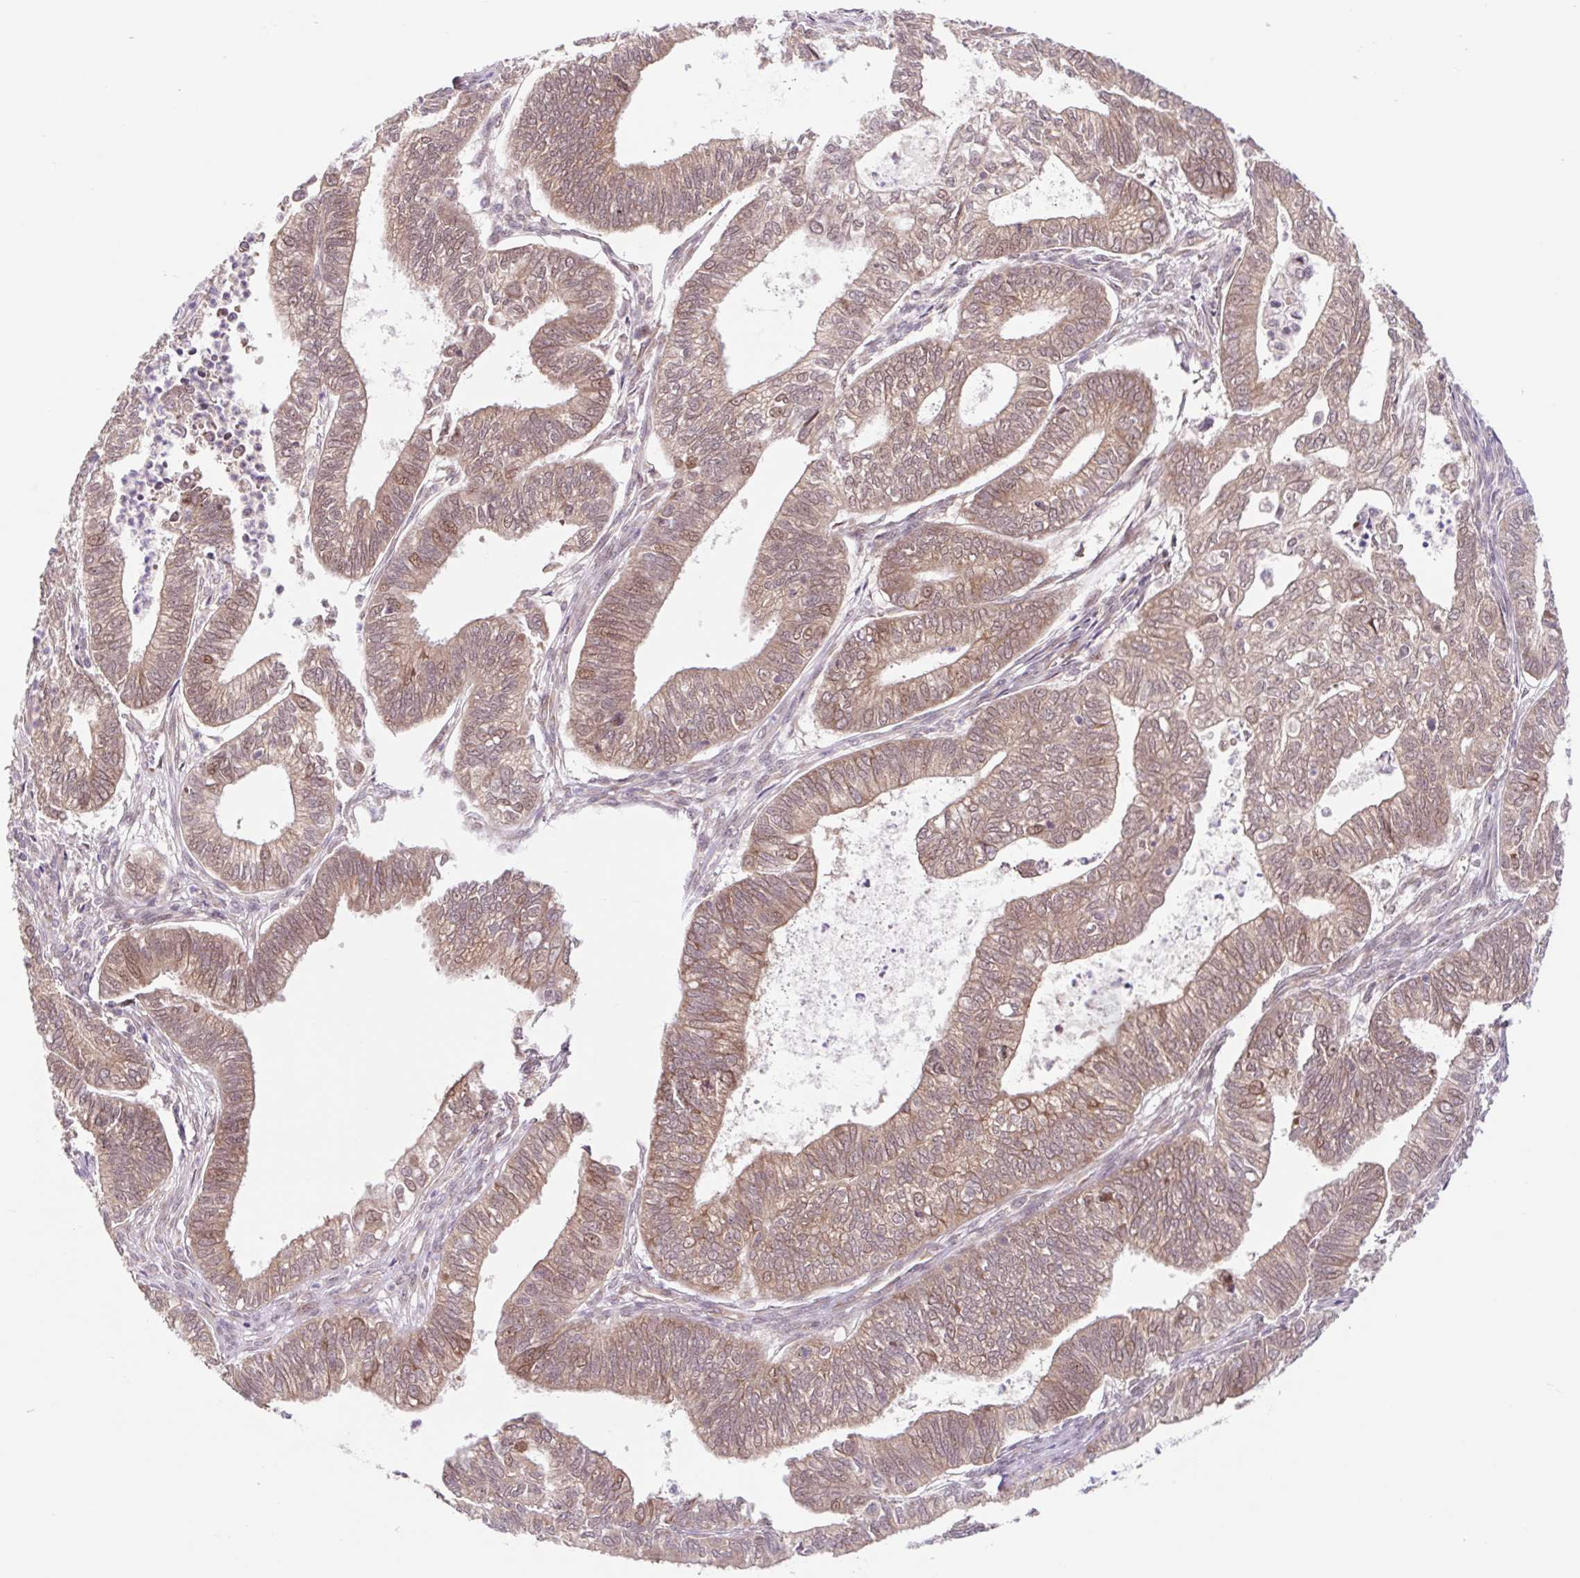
{"staining": {"intensity": "moderate", "quantity": ">75%", "location": "cytoplasmic/membranous,nuclear"}, "tissue": "ovarian cancer", "cell_type": "Tumor cells", "image_type": "cancer", "snomed": [{"axis": "morphology", "description": "Carcinoma, endometroid"}, {"axis": "topography", "description": "Ovary"}], "caption": "Immunohistochemistry staining of ovarian cancer, which exhibits medium levels of moderate cytoplasmic/membranous and nuclear positivity in about >75% of tumor cells indicating moderate cytoplasmic/membranous and nuclear protein staining. The staining was performed using DAB (3,3'-diaminobenzidine) (brown) for protein detection and nuclei were counterstained in hematoxylin (blue).", "gene": "HFE", "patient": {"sex": "female", "age": 64}}